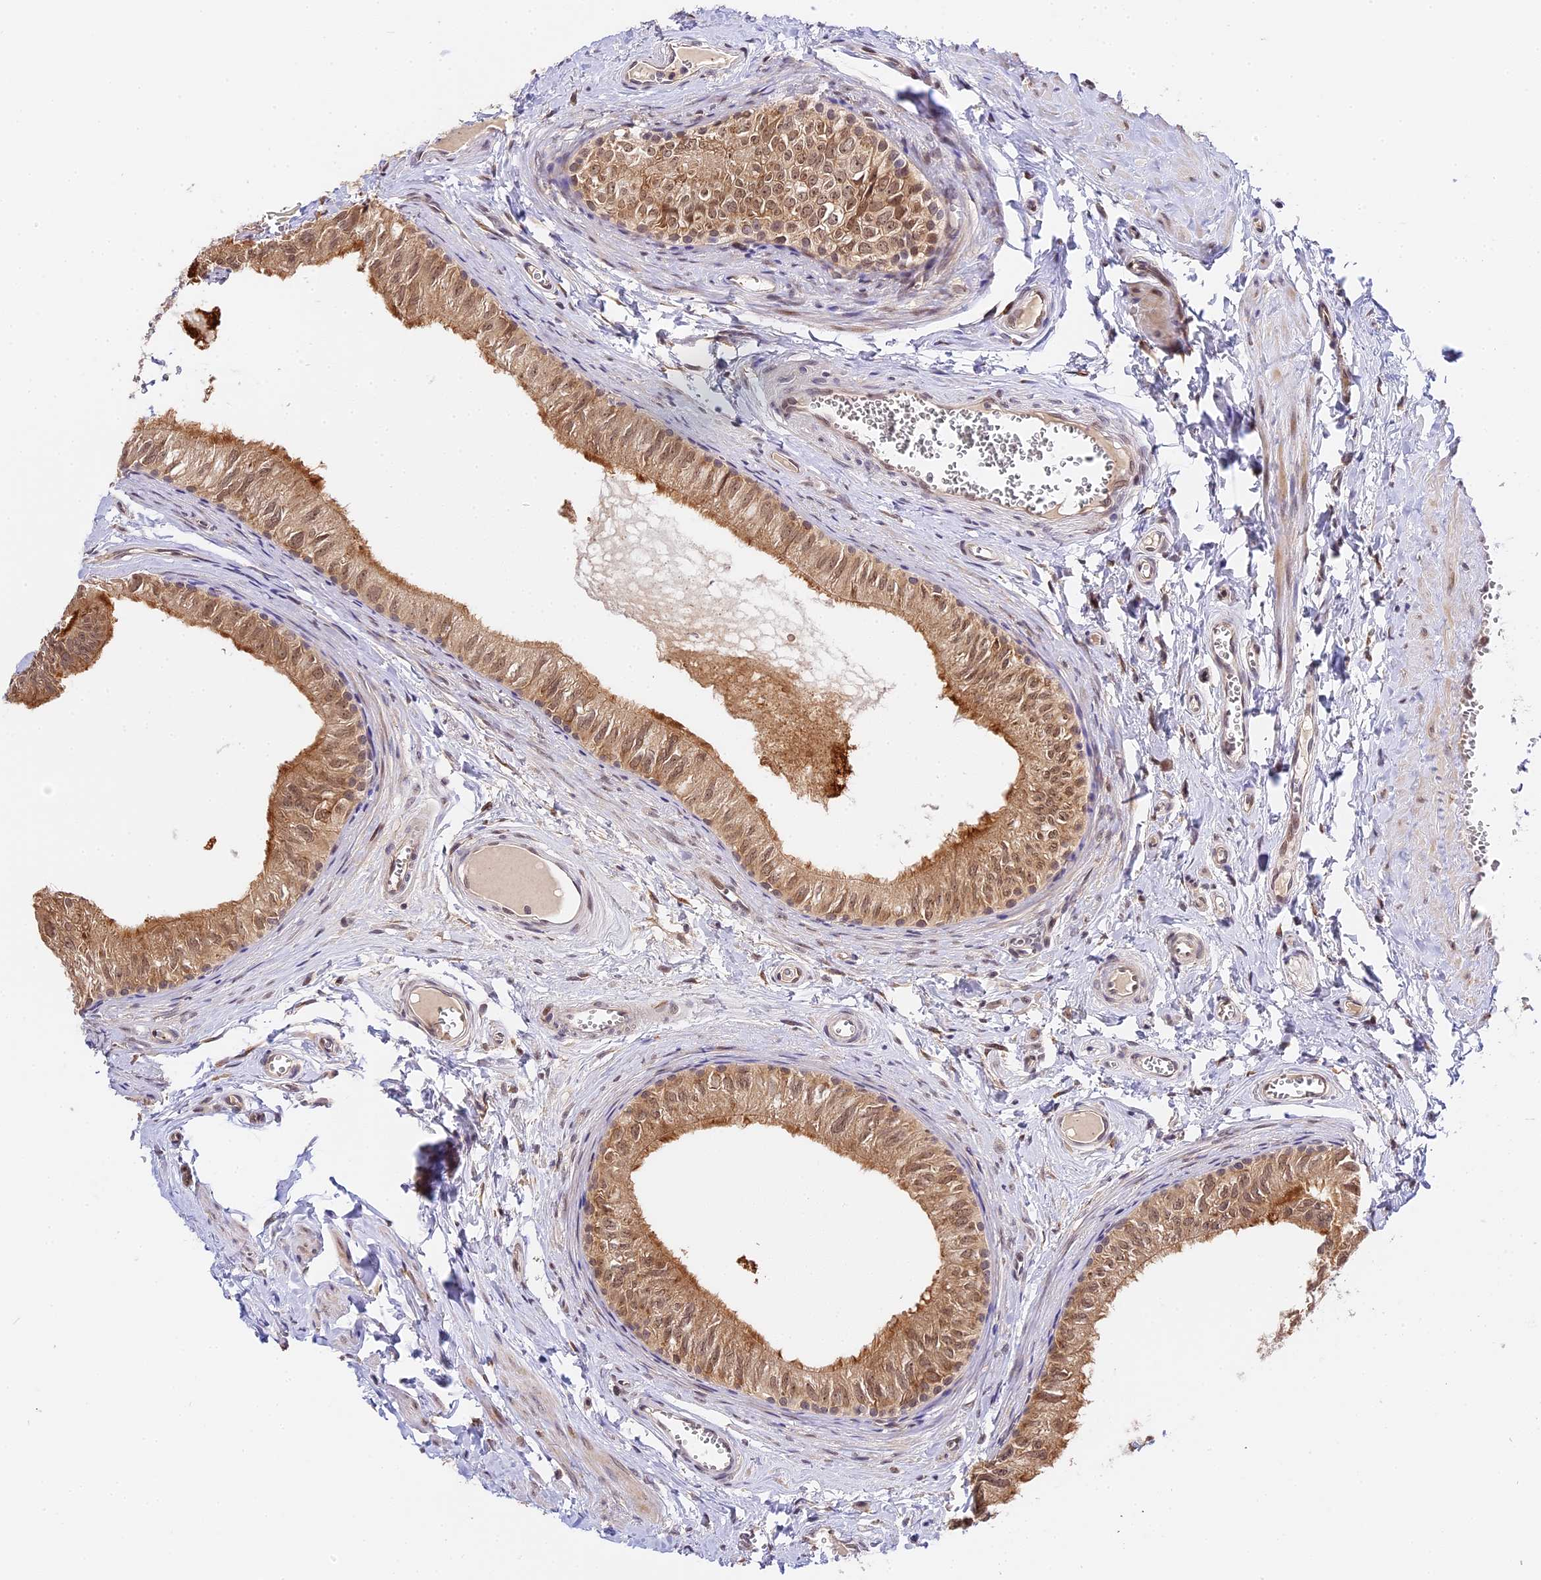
{"staining": {"intensity": "moderate", "quantity": ">75%", "location": "cytoplasmic/membranous,nuclear"}, "tissue": "epididymis", "cell_type": "Glandular cells", "image_type": "normal", "snomed": [{"axis": "morphology", "description": "Normal tissue, NOS"}, {"axis": "topography", "description": "Epididymis"}], "caption": "The image reveals a brown stain indicating the presence of a protein in the cytoplasmic/membranous,nuclear of glandular cells in epididymis.", "gene": "IMPACT", "patient": {"sex": "male", "age": 42}}